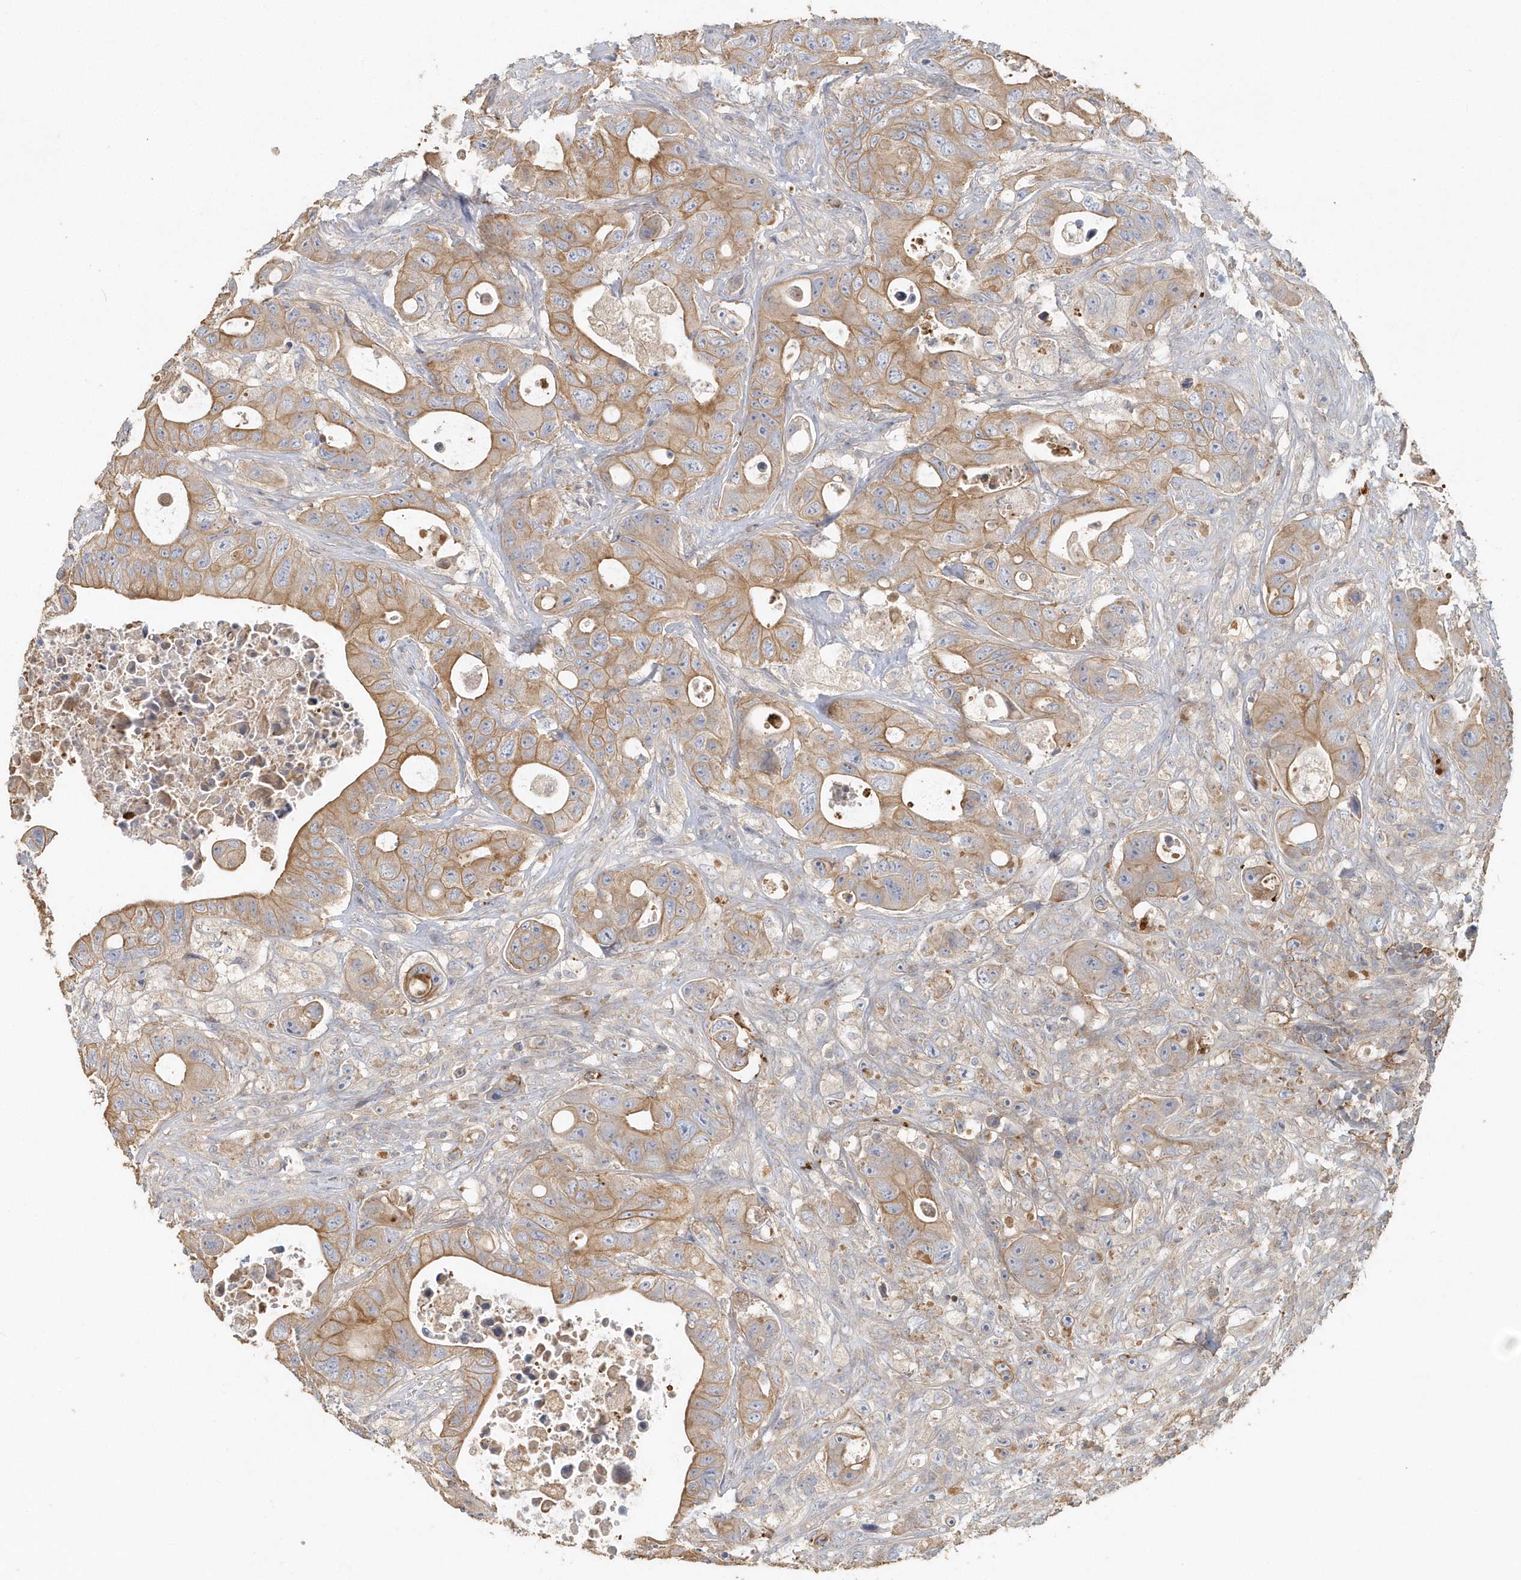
{"staining": {"intensity": "moderate", "quantity": ">75%", "location": "cytoplasmic/membranous"}, "tissue": "colorectal cancer", "cell_type": "Tumor cells", "image_type": "cancer", "snomed": [{"axis": "morphology", "description": "Adenocarcinoma, NOS"}, {"axis": "topography", "description": "Colon"}], "caption": "High-magnification brightfield microscopy of colorectal cancer stained with DAB (3,3'-diaminobenzidine) (brown) and counterstained with hematoxylin (blue). tumor cells exhibit moderate cytoplasmic/membranous positivity is identified in about>75% of cells.", "gene": "MMRN1", "patient": {"sex": "female", "age": 46}}